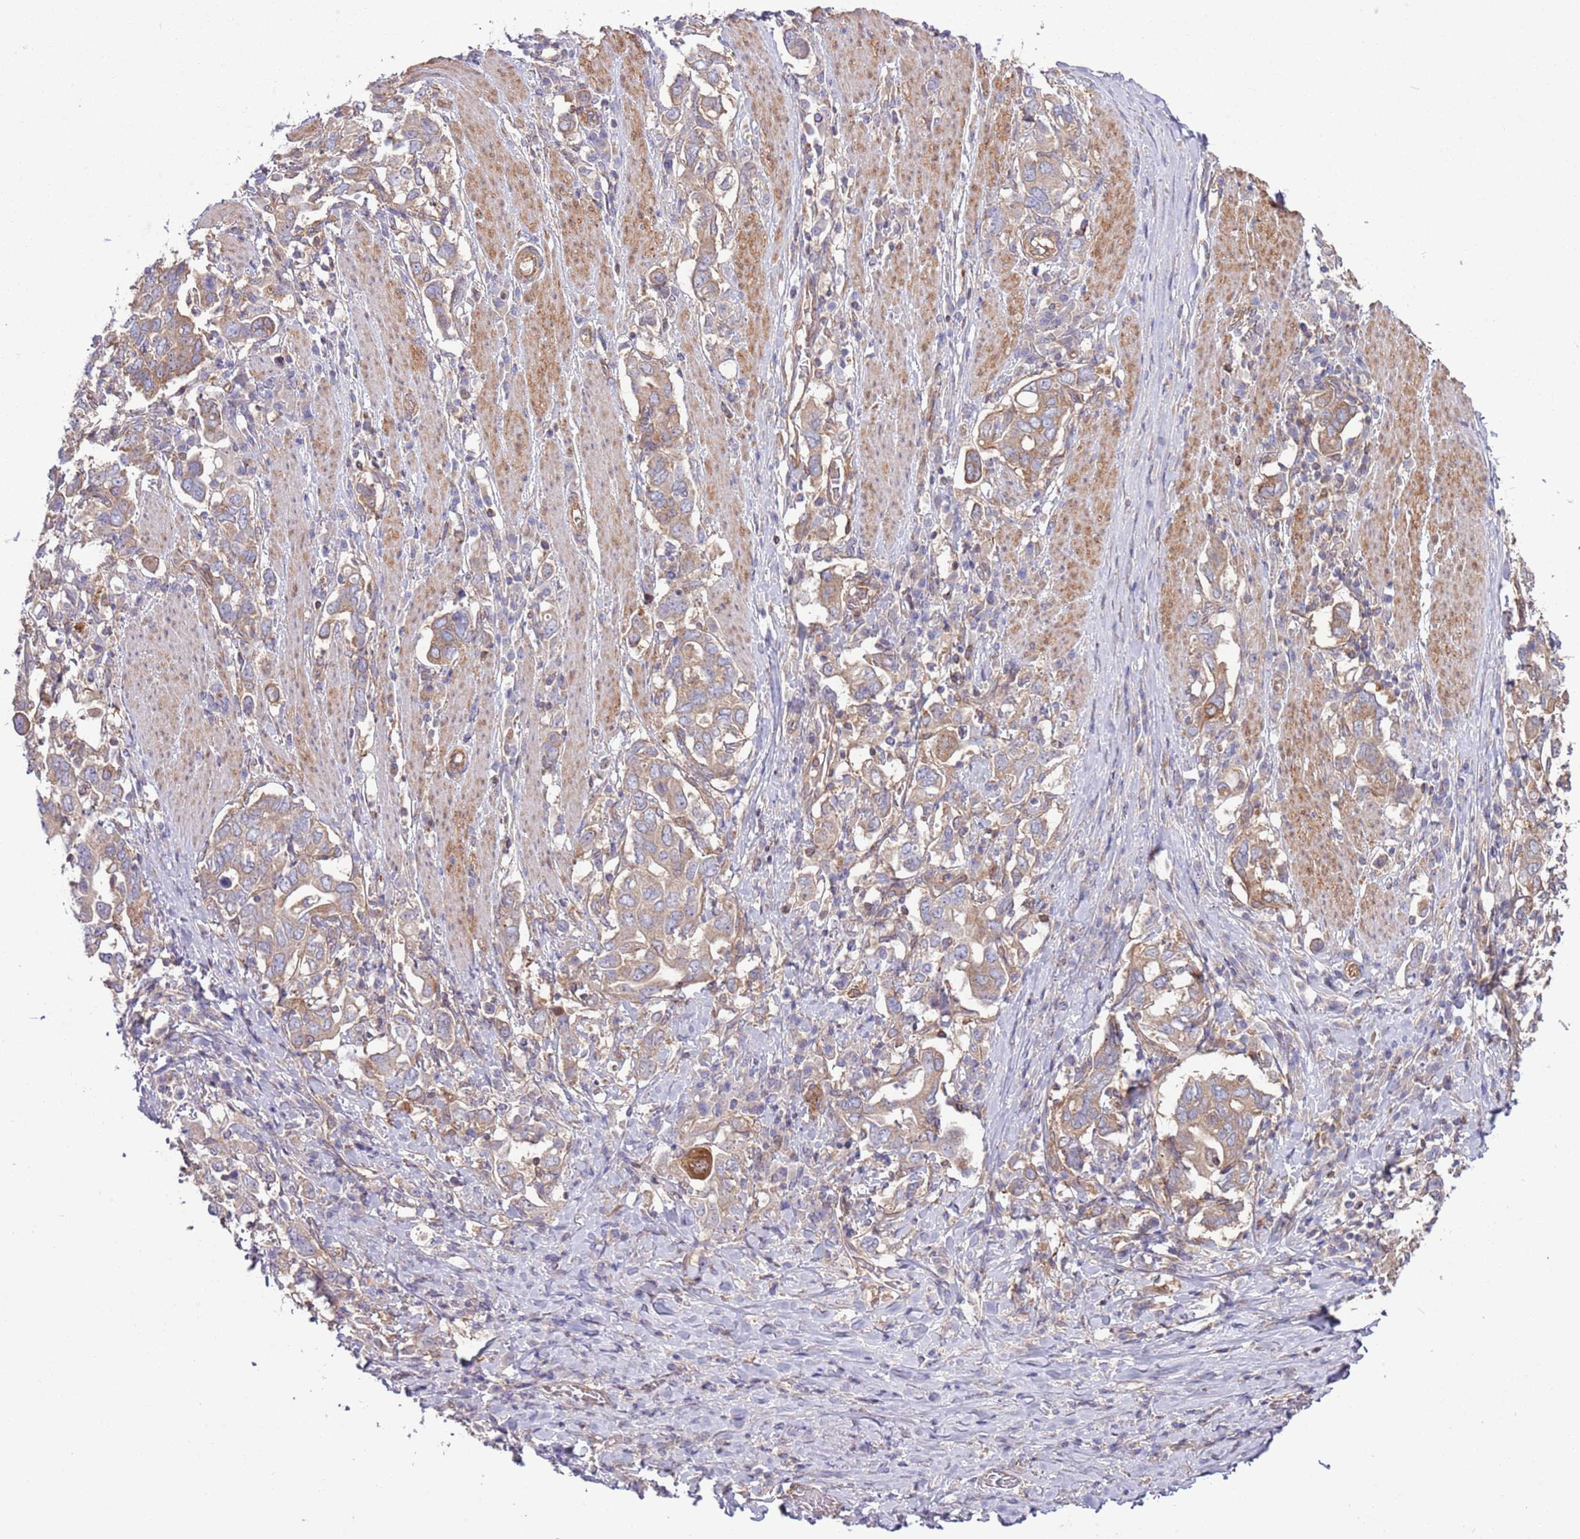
{"staining": {"intensity": "moderate", "quantity": ">75%", "location": "cytoplasmic/membranous"}, "tissue": "stomach cancer", "cell_type": "Tumor cells", "image_type": "cancer", "snomed": [{"axis": "morphology", "description": "Adenocarcinoma, NOS"}, {"axis": "topography", "description": "Stomach, upper"}, {"axis": "topography", "description": "Stomach"}], "caption": "Stomach cancer stained with DAB immunohistochemistry reveals medium levels of moderate cytoplasmic/membranous expression in about >75% of tumor cells.", "gene": "LPIN2", "patient": {"sex": "male", "age": 62}}